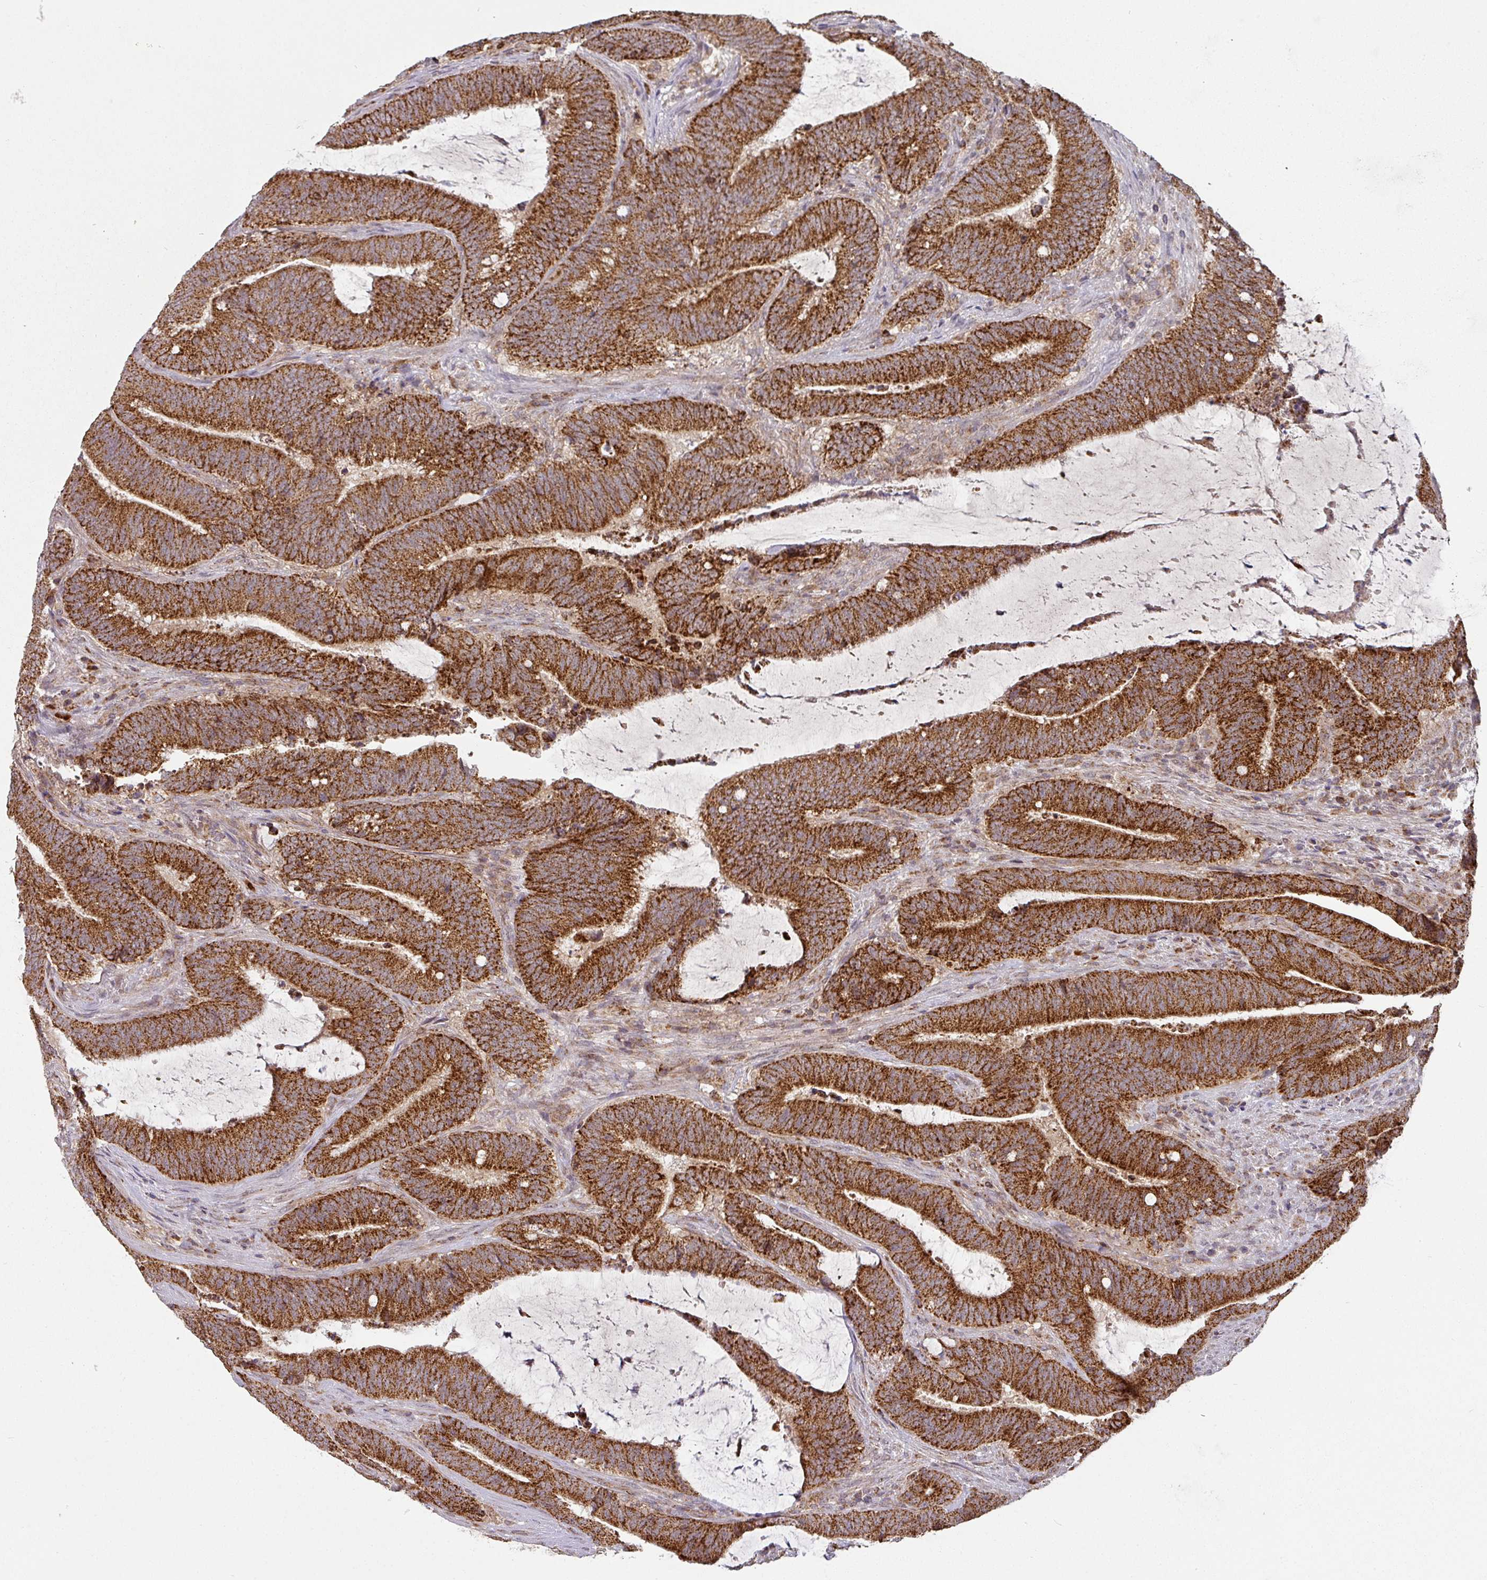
{"staining": {"intensity": "strong", "quantity": ">75%", "location": "cytoplasmic/membranous"}, "tissue": "colorectal cancer", "cell_type": "Tumor cells", "image_type": "cancer", "snomed": [{"axis": "morphology", "description": "Adenocarcinoma, NOS"}, {"axis": "topography", "description": "Colon"}], "caption": "IHC photomicrograph of colorectal cancer (adenocarcinoma) stained for a protein (brown), which demonstrates high levels of strong cytoplasmic/membranous positivity in approximately >75% of tumor cells.", "gene": "MRPS16", "patient": {"sex": "female", "age": 43}}